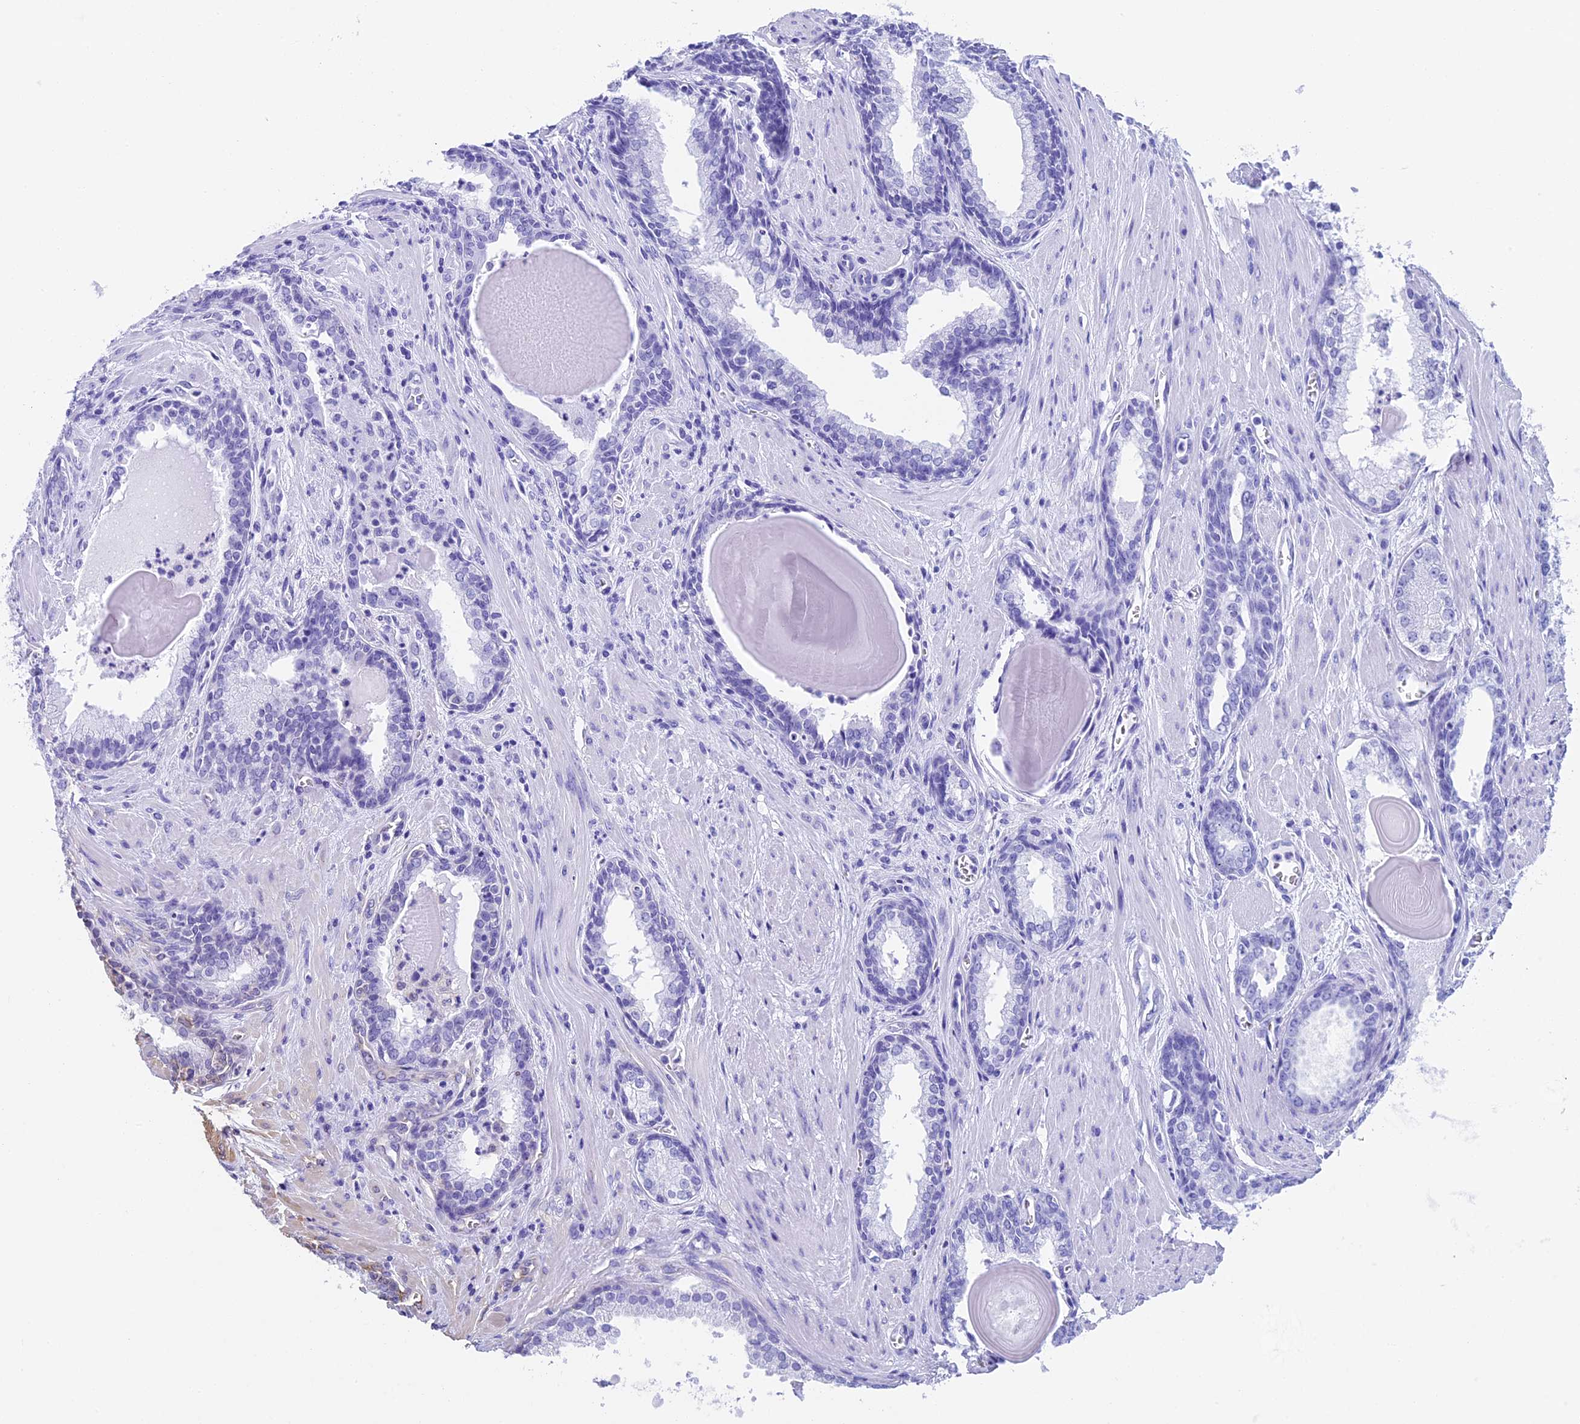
{"staining": {"intensity": "negative", "quantity": "none", "location": "none"}, "tissue": "prostate cancer", "cell_type": "Tumor cells", "image_type": "cancer", "snomed": [{"axis": "morphology", "description": "Adenocarcinoma, Low grade"}, {"axis": "topography", "description": "Prostate"}], "caption": "The IHC histopathology image has no significant expression in tumor cells of prostate cancer (low-grade adenocarcinoma) tissue. (DAB immunohistochemistry (IHC) with hematoxylin counter stain).", "gene": "EHBP1L1", "patient": {"sex": "male", "age": 54}}